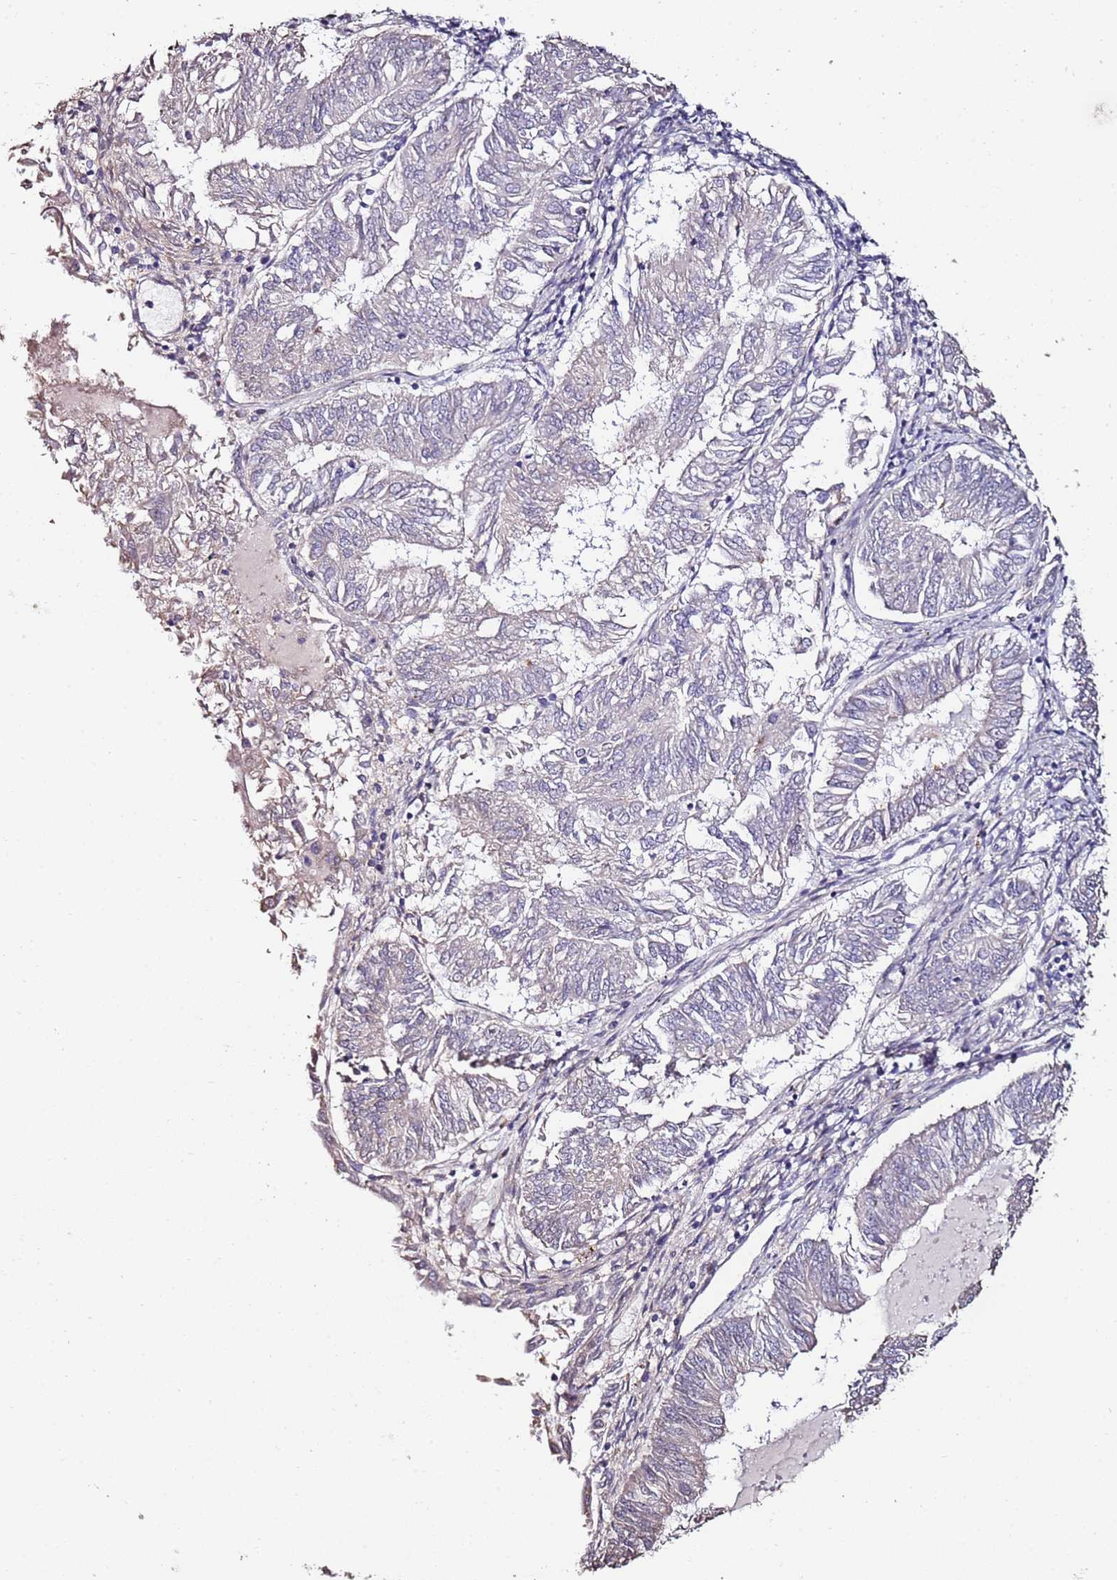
{"staining": {"intensity": "negative", "quantity": "none", "location": "none"}, "tissue": "endometrial cancer", "cell_type": "Tumor cells", "image_type": "cancer", "snomed": [{"axis": "morphology", "description": "Adenocarcinoma, NOS"}, {"axis": "topography", "description": "Endometrium"}], "caption": "Protein analysis of endometrial cancer (adenocarcinoma) exhibits no significant positivity in tumor cells.", "gene": "C3orf80", "patient": {"sex": "female", "age": 58}}